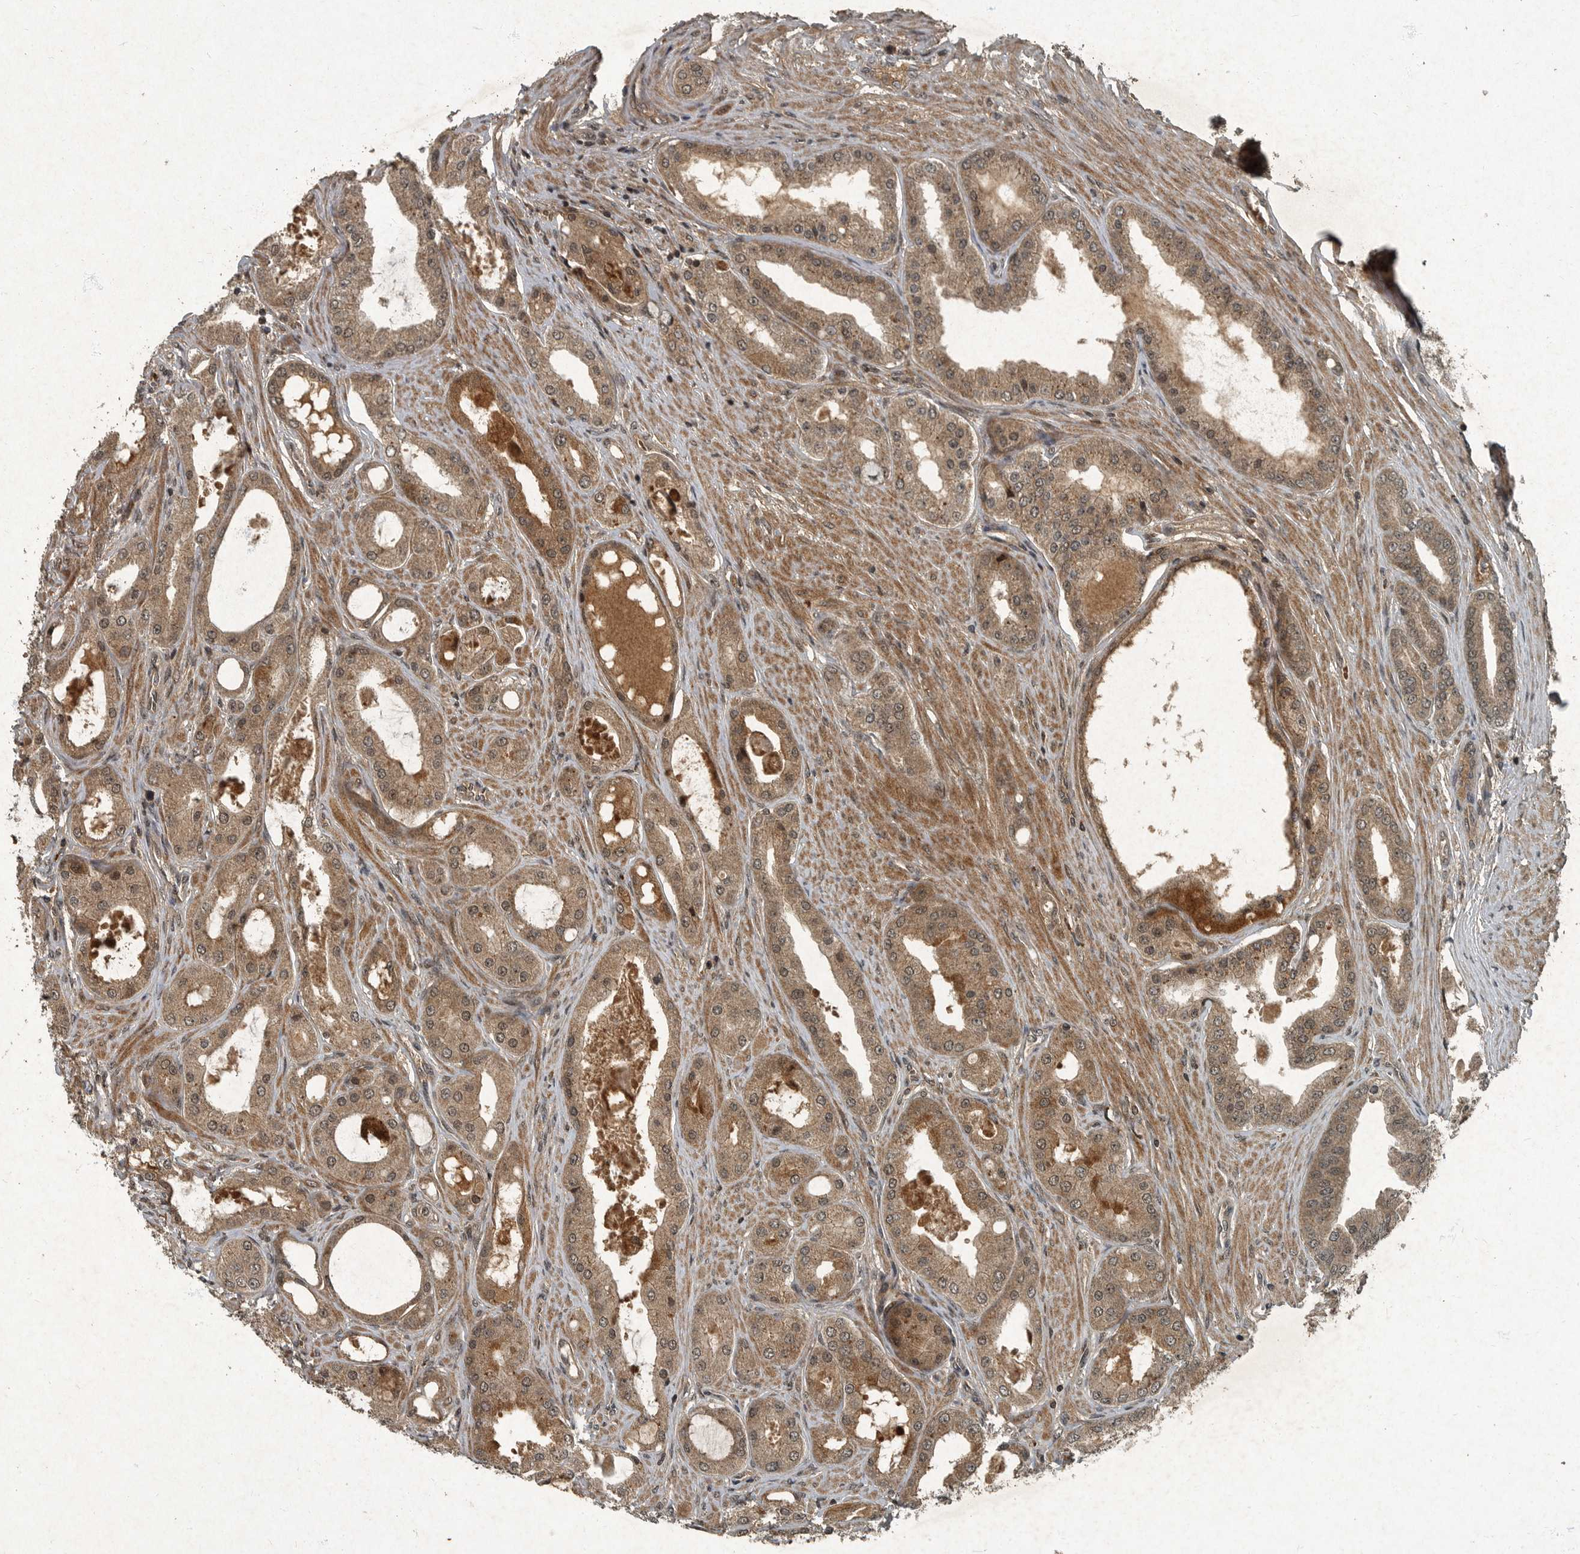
{"staining": {"intensity": "moderate", "quantity": ">75%", "location": "cytoplasmic/membranous"}, "tissue": "prostate cancer", "cell_type": "Tumor cells", "image_type": "cancer", "snomed": [{"axis": "morphology", "description": "Adenocarcinoma, High grade"}, {"axis": "topography", "description": "Prostate"}], "caption": "High-power microscopy captured an immunohistochemistry (IHC) histopathology image of prostate cancer (high-grade adenocarcinoma), revealing moderate cytoplasmic/membranous expression in about >75% of tumor cells.", "gene": "FOXO1", "patient": {"sex": "male", "age": 60}}